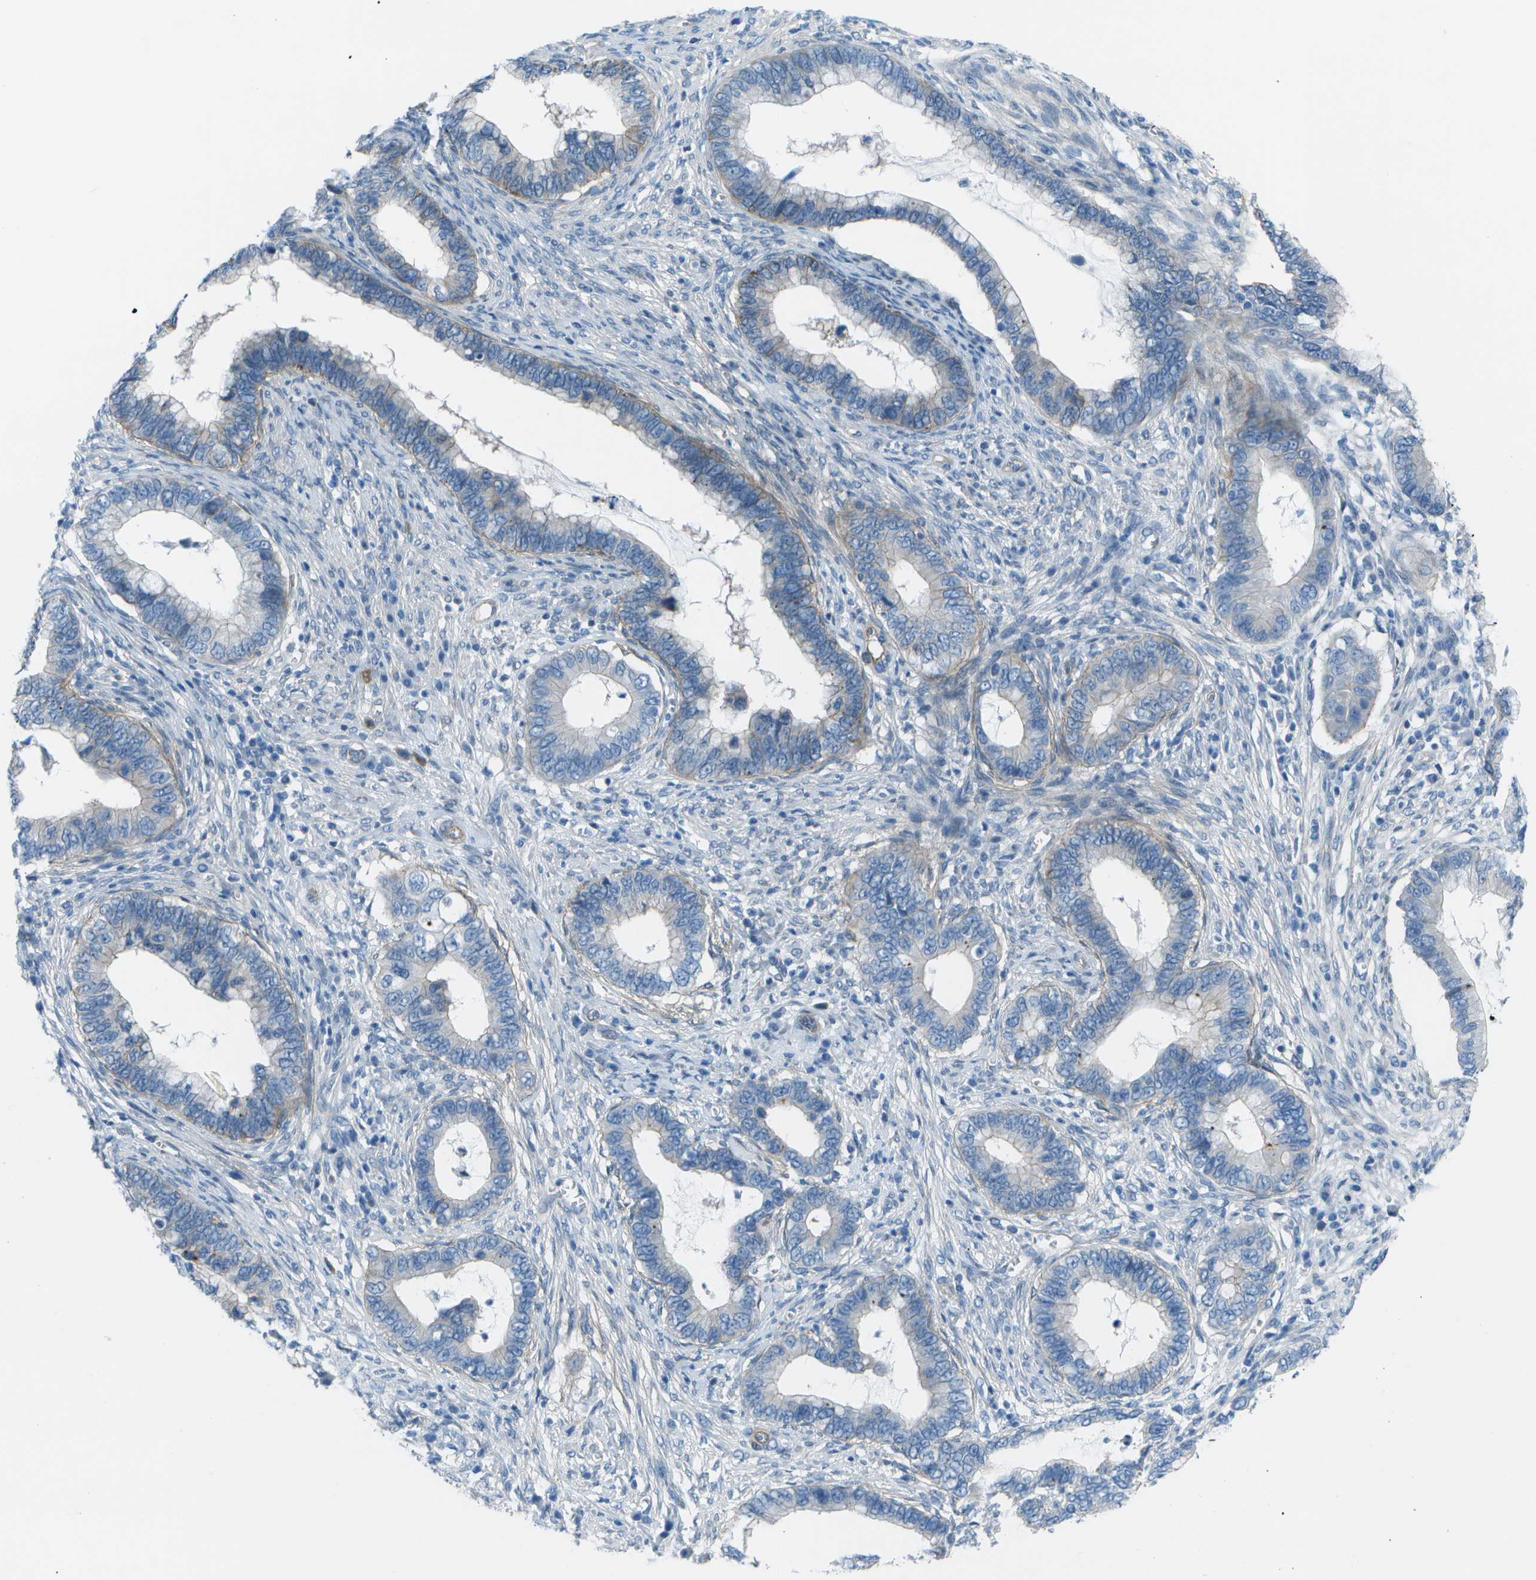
{"staining": {"intensity": "weak", "quantity": "<25%", "location": "cytoplasmic/membranous"}, "tissue": "cervical cancer", "cell_type": "Tumor cells", "image_type": "cancer", "snomed": [{"axis": "morphology", "description": "Adenocarcinoma, NOS"}, {"axis": "topography", "description": "Cervix"}], "caption": "Photomicrograph shows no protein staining in tumor cells of adenocarcinoma (cervical) tissue.", "gene": "SORBS3", "patient": {"sex": "female", "age": 44}}